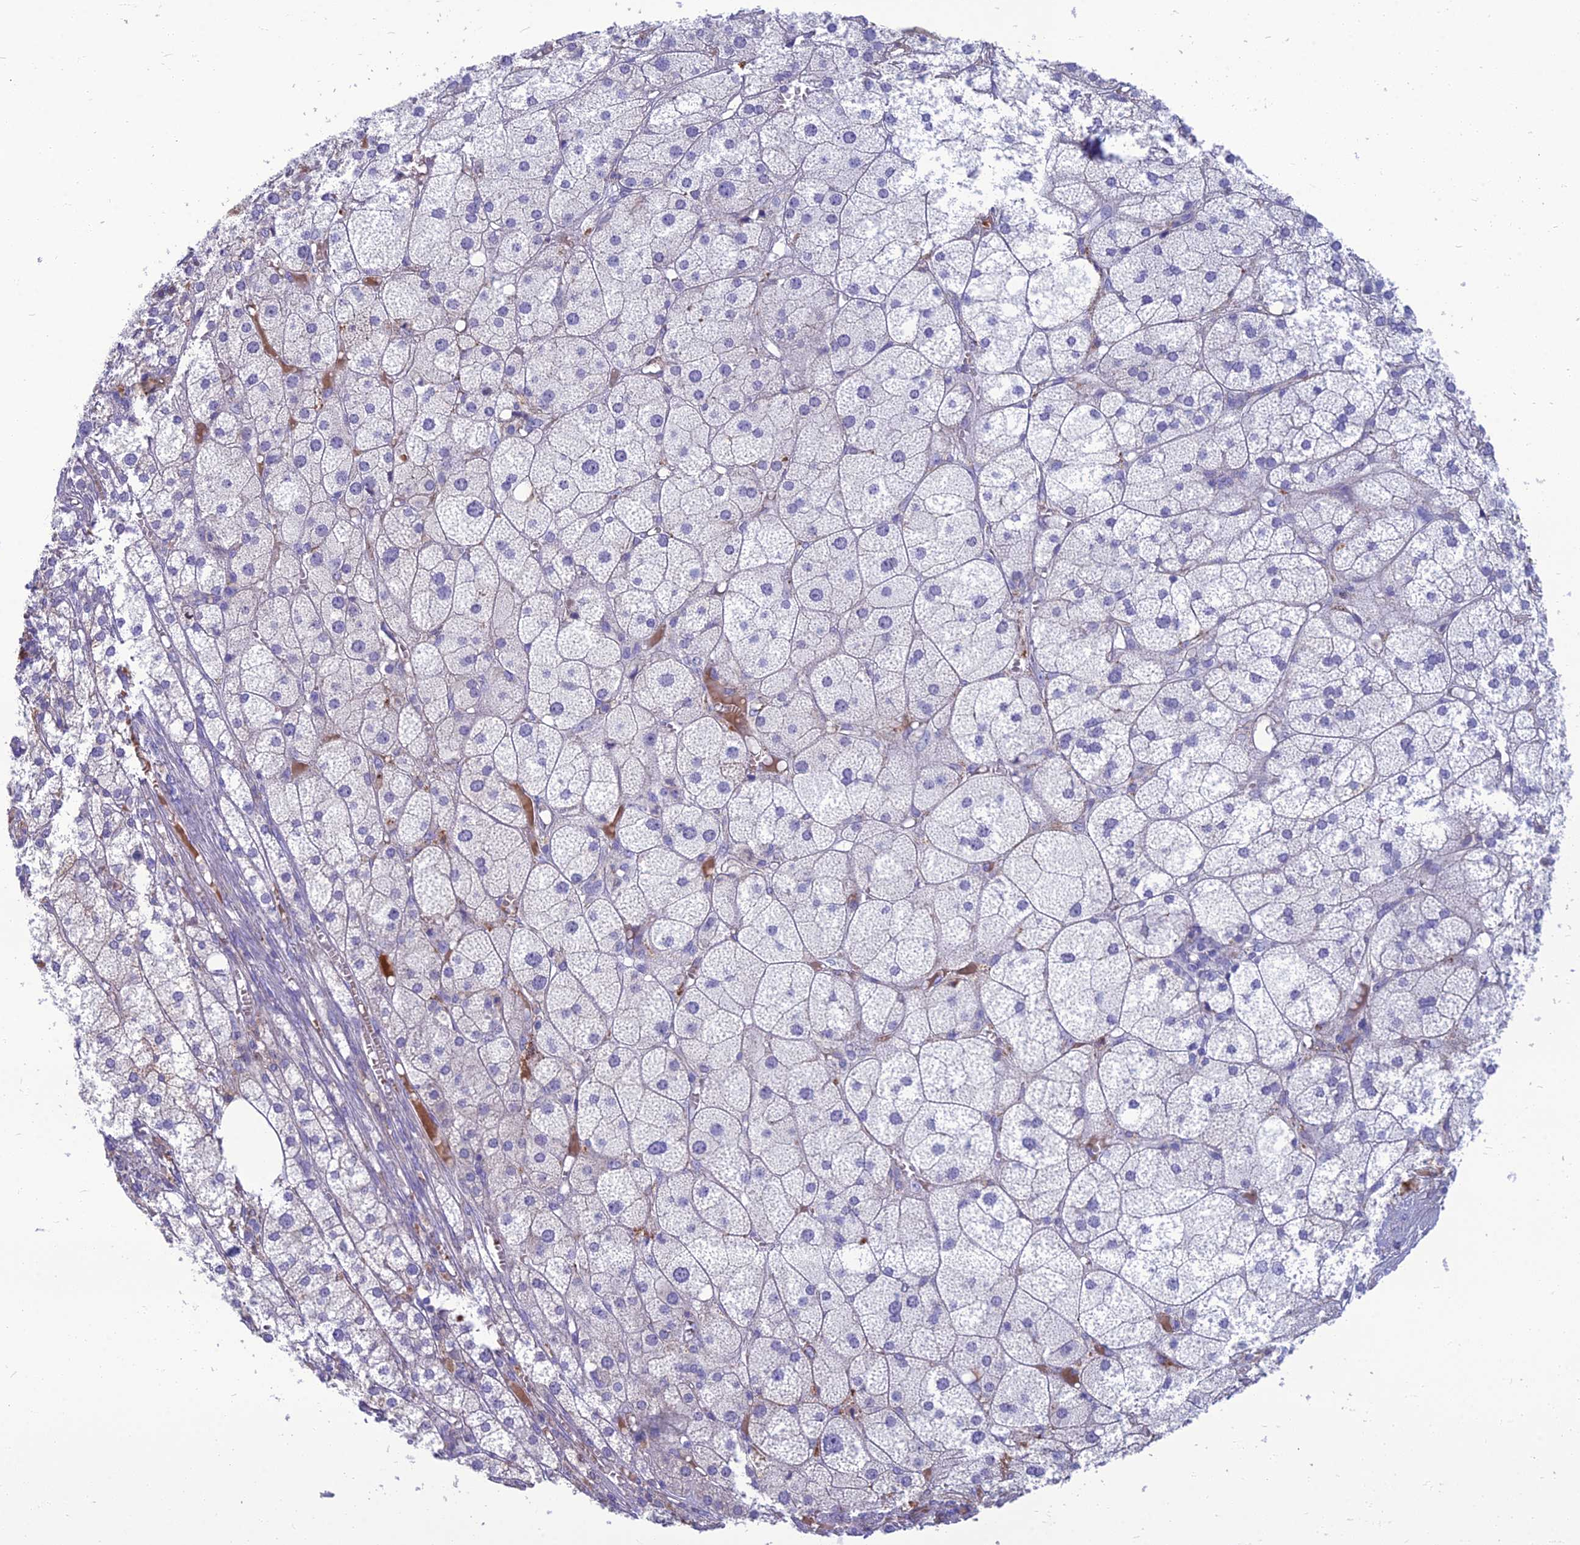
{"staining": {"intensity": "negative", "quantity": "none", "location": "none"}, "tissue": "adrenal gland", "cell_type": "Glandular cells", "image_type": "normal", "snomed": [{"axis": "morphology", "description": "Normal tissue, NOS"}, {"axis": "topography", "description": "Adrenal gland"}], "caption": "This is an IHC histopathology image of benign adrenal gland. There is no positivity in glandular cells.", "gene": "SPTLC3", "patient": {"sex": "female", "age": 61}}